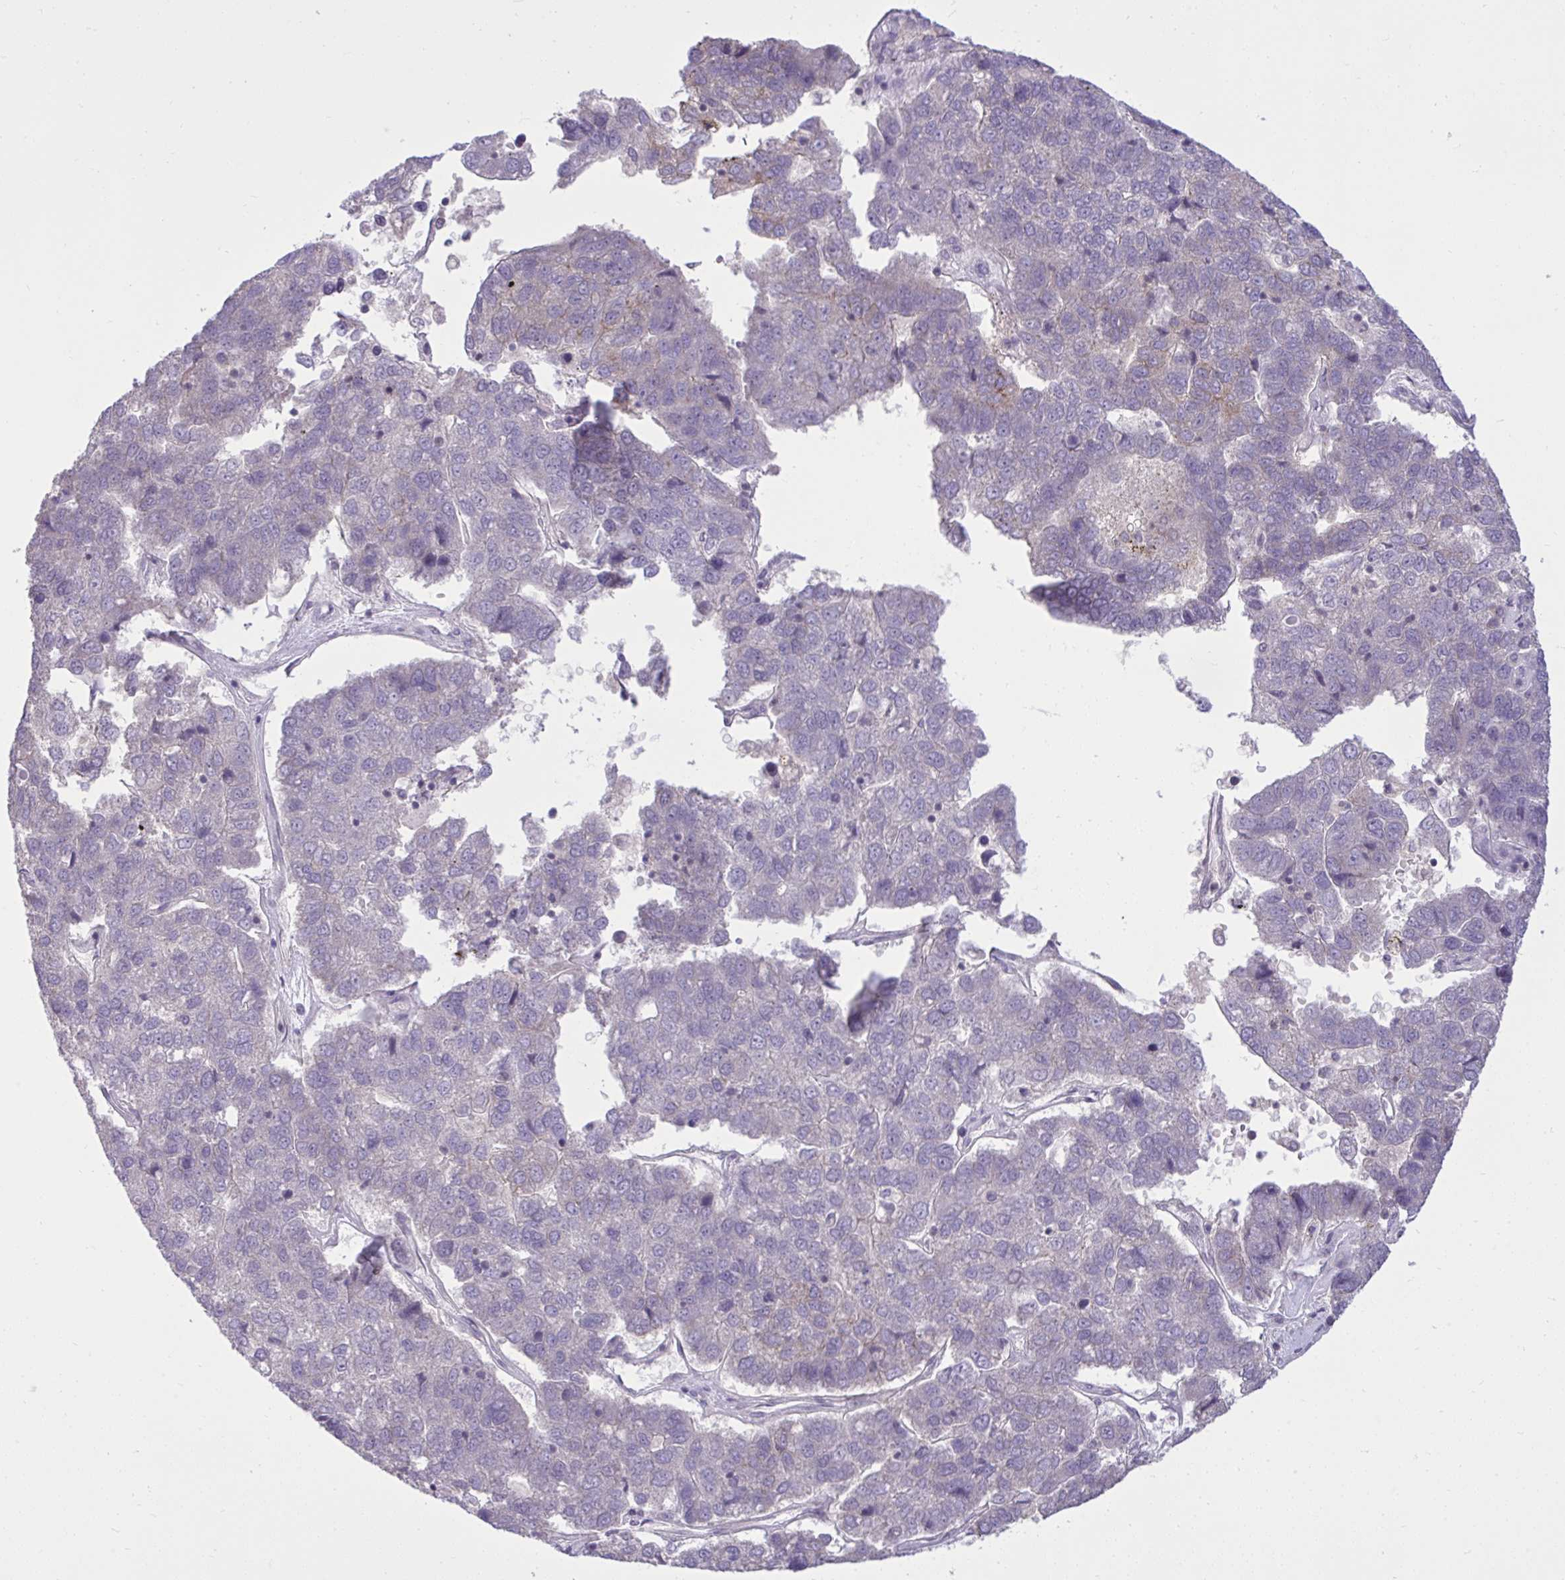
{"staining": {"intensity": "negative", "quantity": "none", "location": "none"}, "tissue": "pancreatic cancer", "cell_type": "Tumor cells", "image_type": "cancer", "snomed": [{"axis": "morphology", "description": "Adenocarcinoma, NOS"}, {"axis": "topography", "description": "Pancreas"}], "caption": "Immunohistochemistry (IHC) histopathology image of human pancreatic adenocarcinoma stained for a protein (brown), which reveals no expression in tumor cells. (Immunohistochemistry, brightfield microscopy, high magnification).", "gene": "CYP20A1", "patient": {"sex": "female", "age": 61}}